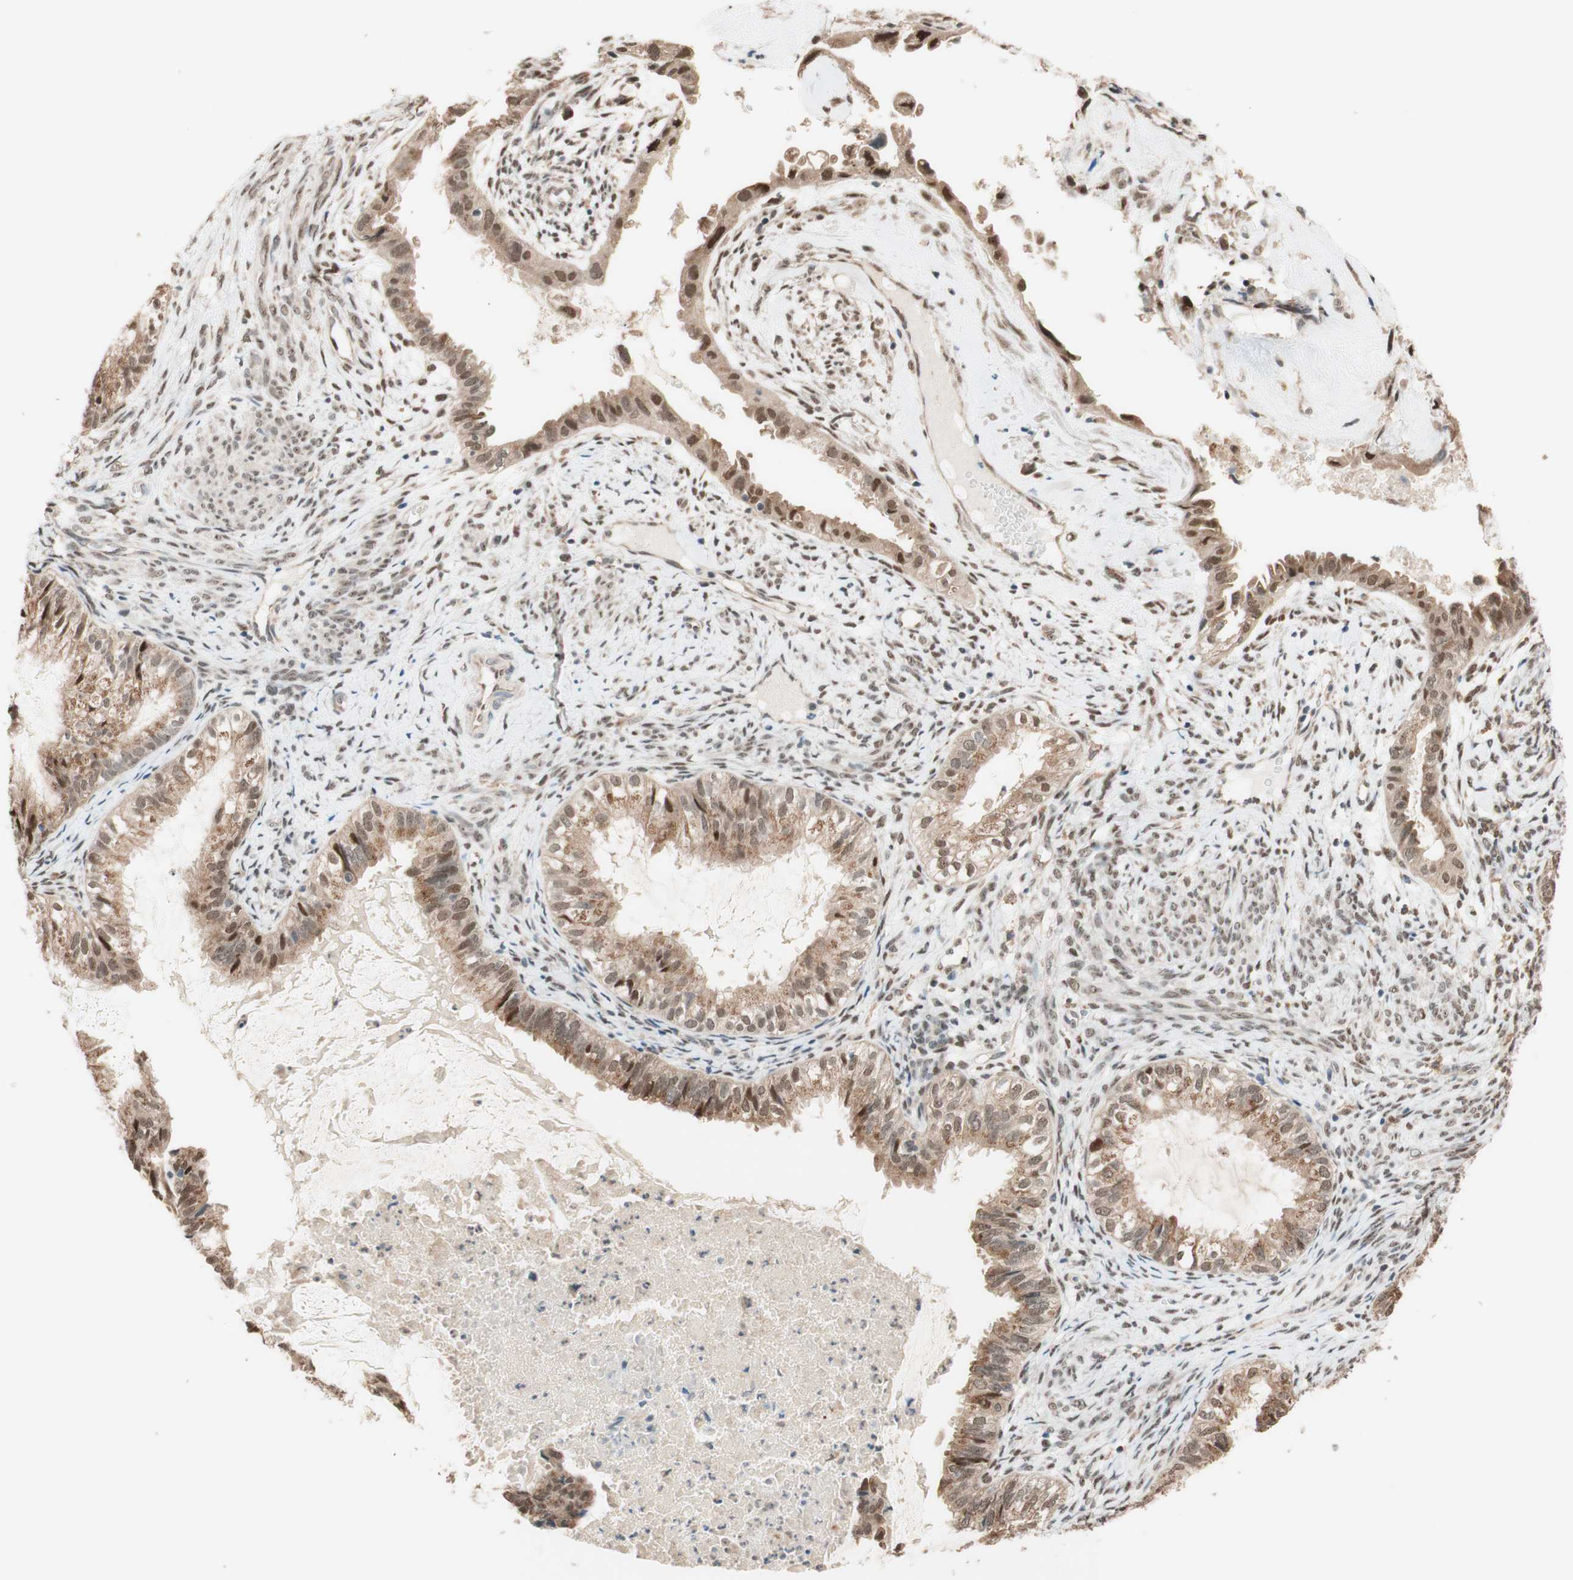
{"staining": {"intensity": "moderate", "quantity": ">75%", "location": "cytoplasmic/membranous,nuclear"}, "tissue": "cervical cancer", "cell_type": "Tumor cells", "image_type": "cancer", "snomed": [{"axis": "morphology", "description": "Normal tissue, NOS"}, {"axis": "morphology", "description": "Adenocarcinoma, NOS"}, {"axis": "topography", "description": "Cervix"}, {"axis": "topography", "description": "Endometrium"}], "caption": "Moderate cytoplasmic/membranous and nuclear staining for a protein is appreciated in approximately >75% of tumor cells of adenocarcinoma (cervical) using immunohistochemistry.", "gene": "CCNC", "patient": {"sex": "female", "age": 86}}